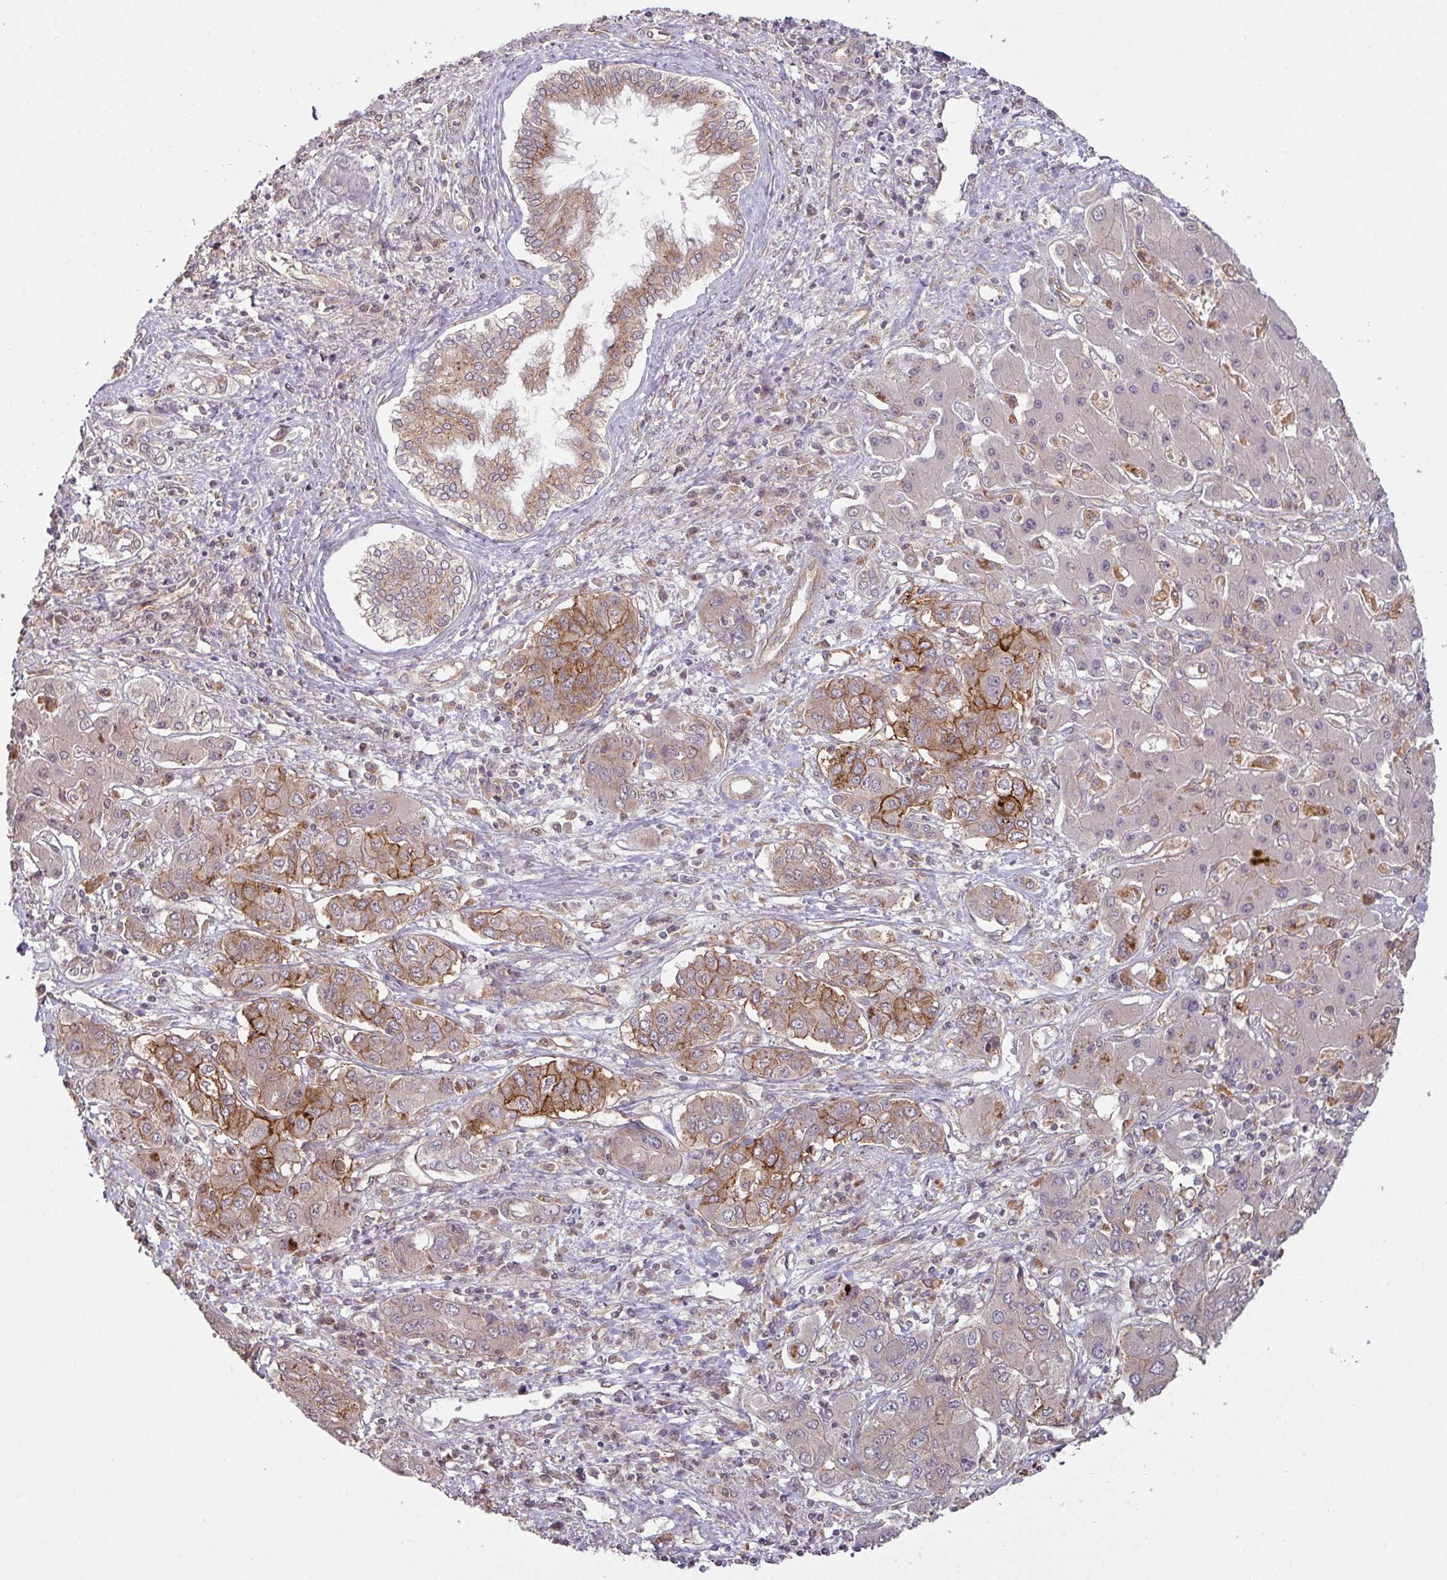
{"staining": {"intensity": "moderate", "quantity": ">75%", "location": "cytoplasmic/membranous"}, "tissue": "liver cancer", "cell_type": "Tumor cells", "image_type": "cancer", "snomed": [{"axis": "morphology", "description": "Cholangiocarcinoma"}, {"axis": "topography", "description": "Liver"}], "caption": "Immunohistochemistry of human liver cancer reveals medium levels of moderate cytoplasmic/membranous positivity in about >75% of tumor cells.", "gene": "CYFIP2", "patient": {"sex": "male", "age": 67}}